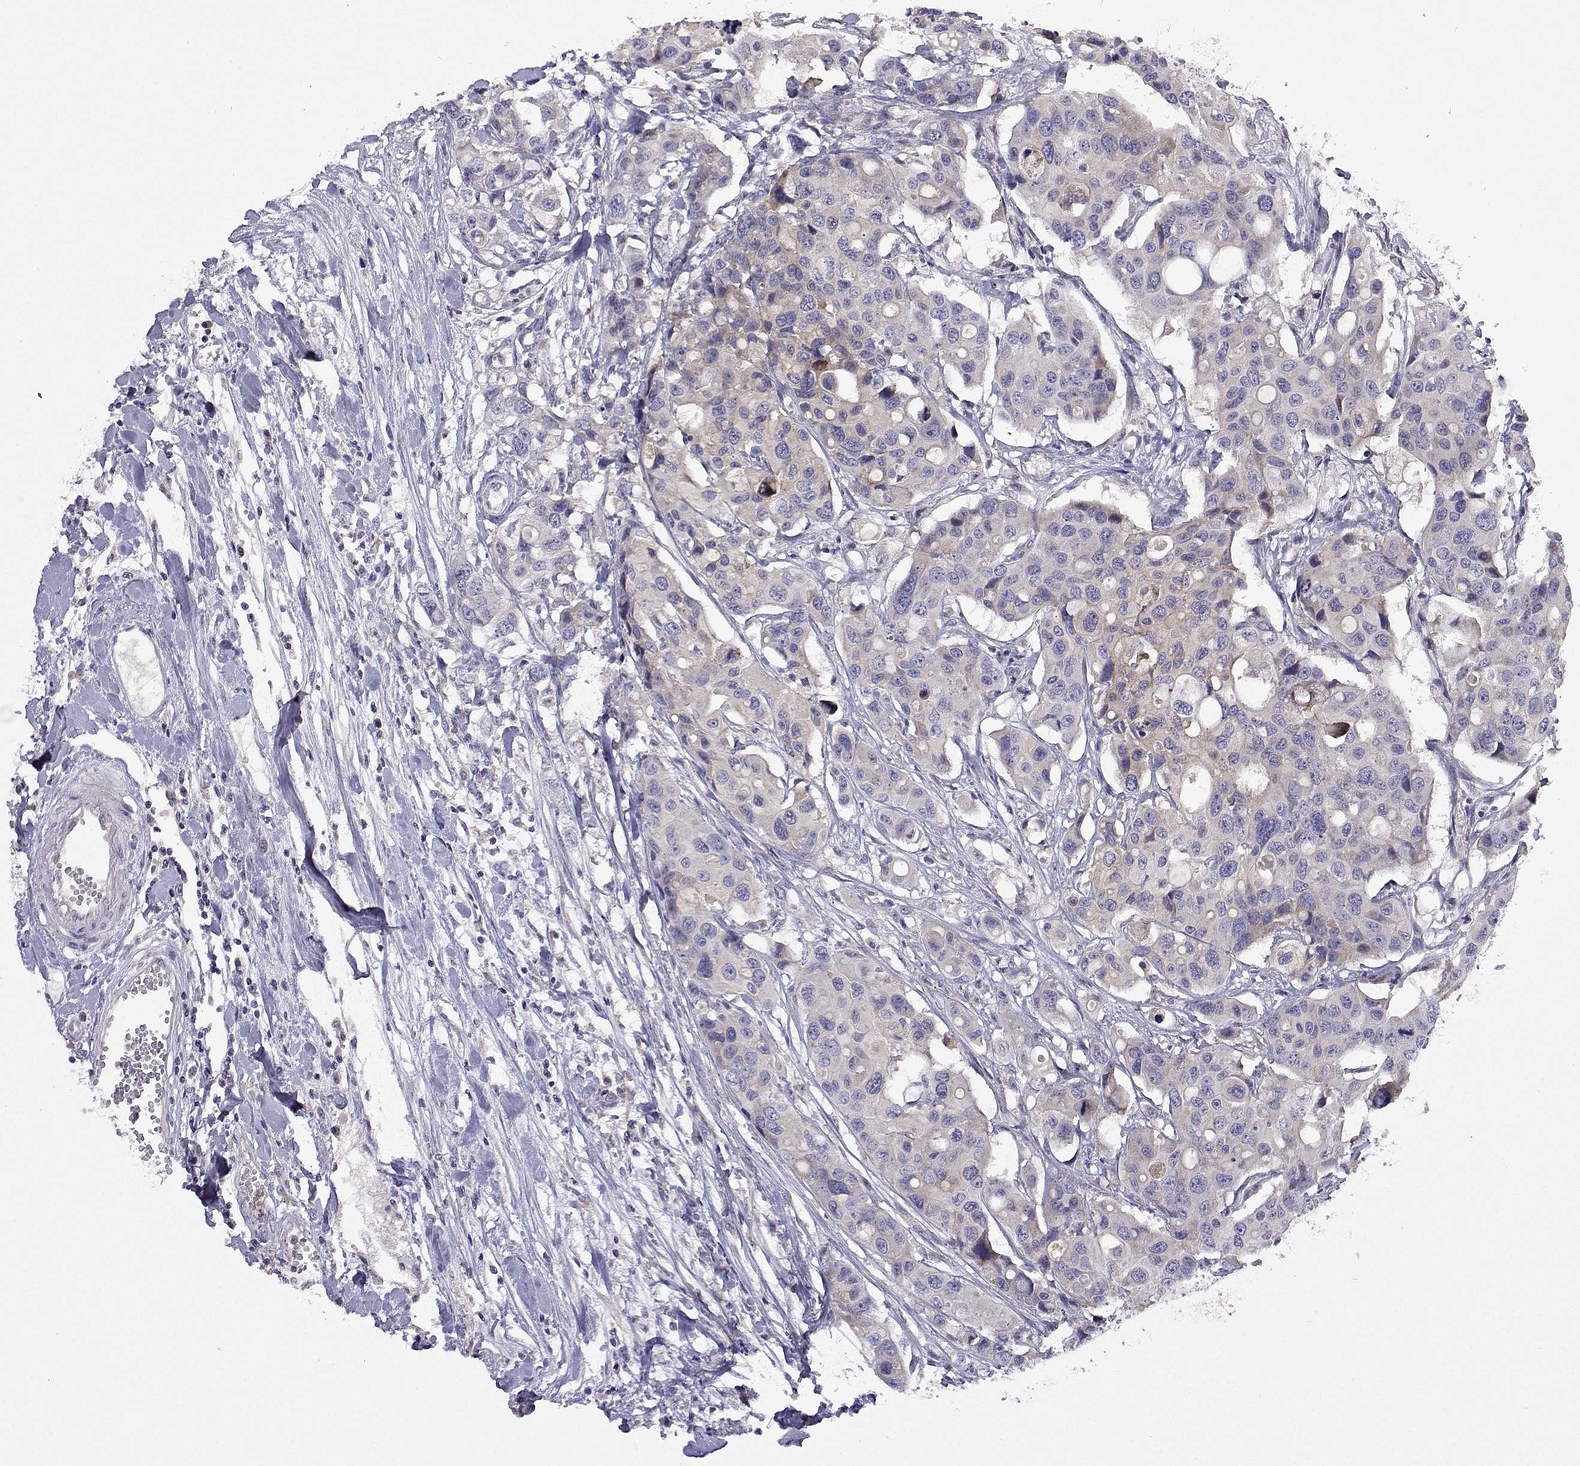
{"staining": {"intensity": "negative", "quantity": "none", "location": "none"}, "tissue": "colorectal cancer", "cell_type": "Tumor cells", "image_type": "cancer", "snomed": [{"axis": "morphology", "description": "Adenocarcinoma, NOS"}, {"axis": "topography", "description": "Colon"}], "caption": "Immunohistochemistry of human colorectal cancer (adenocarcinoma) reveals no expression in tumor cells. (Stains: DAB (3,3'-diaminobenzidine) immunohistochemistry with hematoxylin counter stain, Microscopy: brightfield microscopy at high magnification).", "gene": "SULT2A1", "patient": {"sex": "male", "age": 77}}